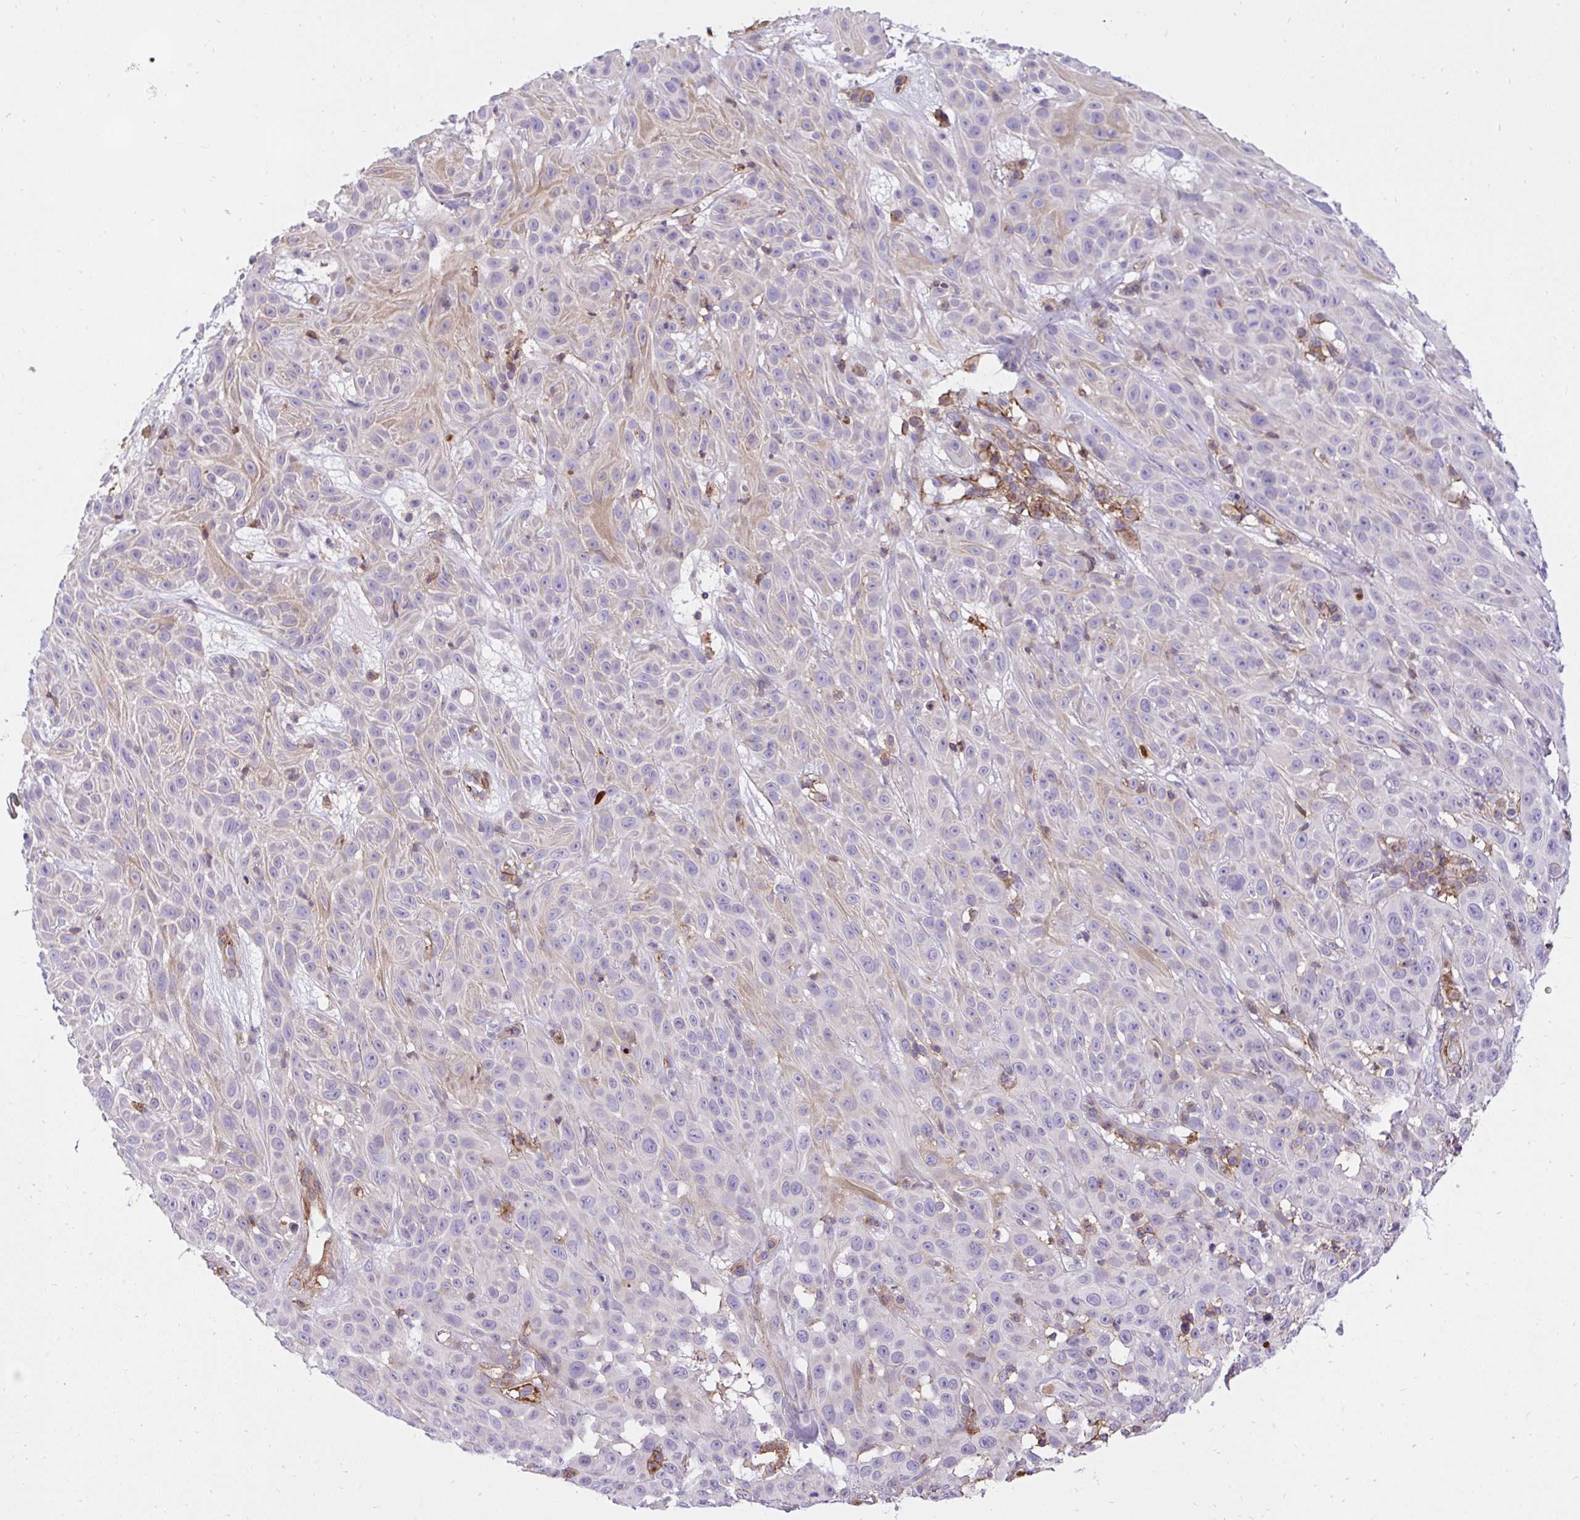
{"staining": {"intensity": "negative", "quantity": "none", "location": "none"}, "tissue": "skin cancer", "cell_type": "Tumor cells", "image_type": "cancer", "snomed": [{"axis": "morphology", "description": "Squamous cell carcinoma, NOS"}, {"axis": "topography", "description": "Skin"}], "caption": "Micrograph shows no protein staining in tumor cells of skin squamous cell carcinoma tissue.", "gene": "ERI1", "patient": {"sex": "male", "age": 82}}